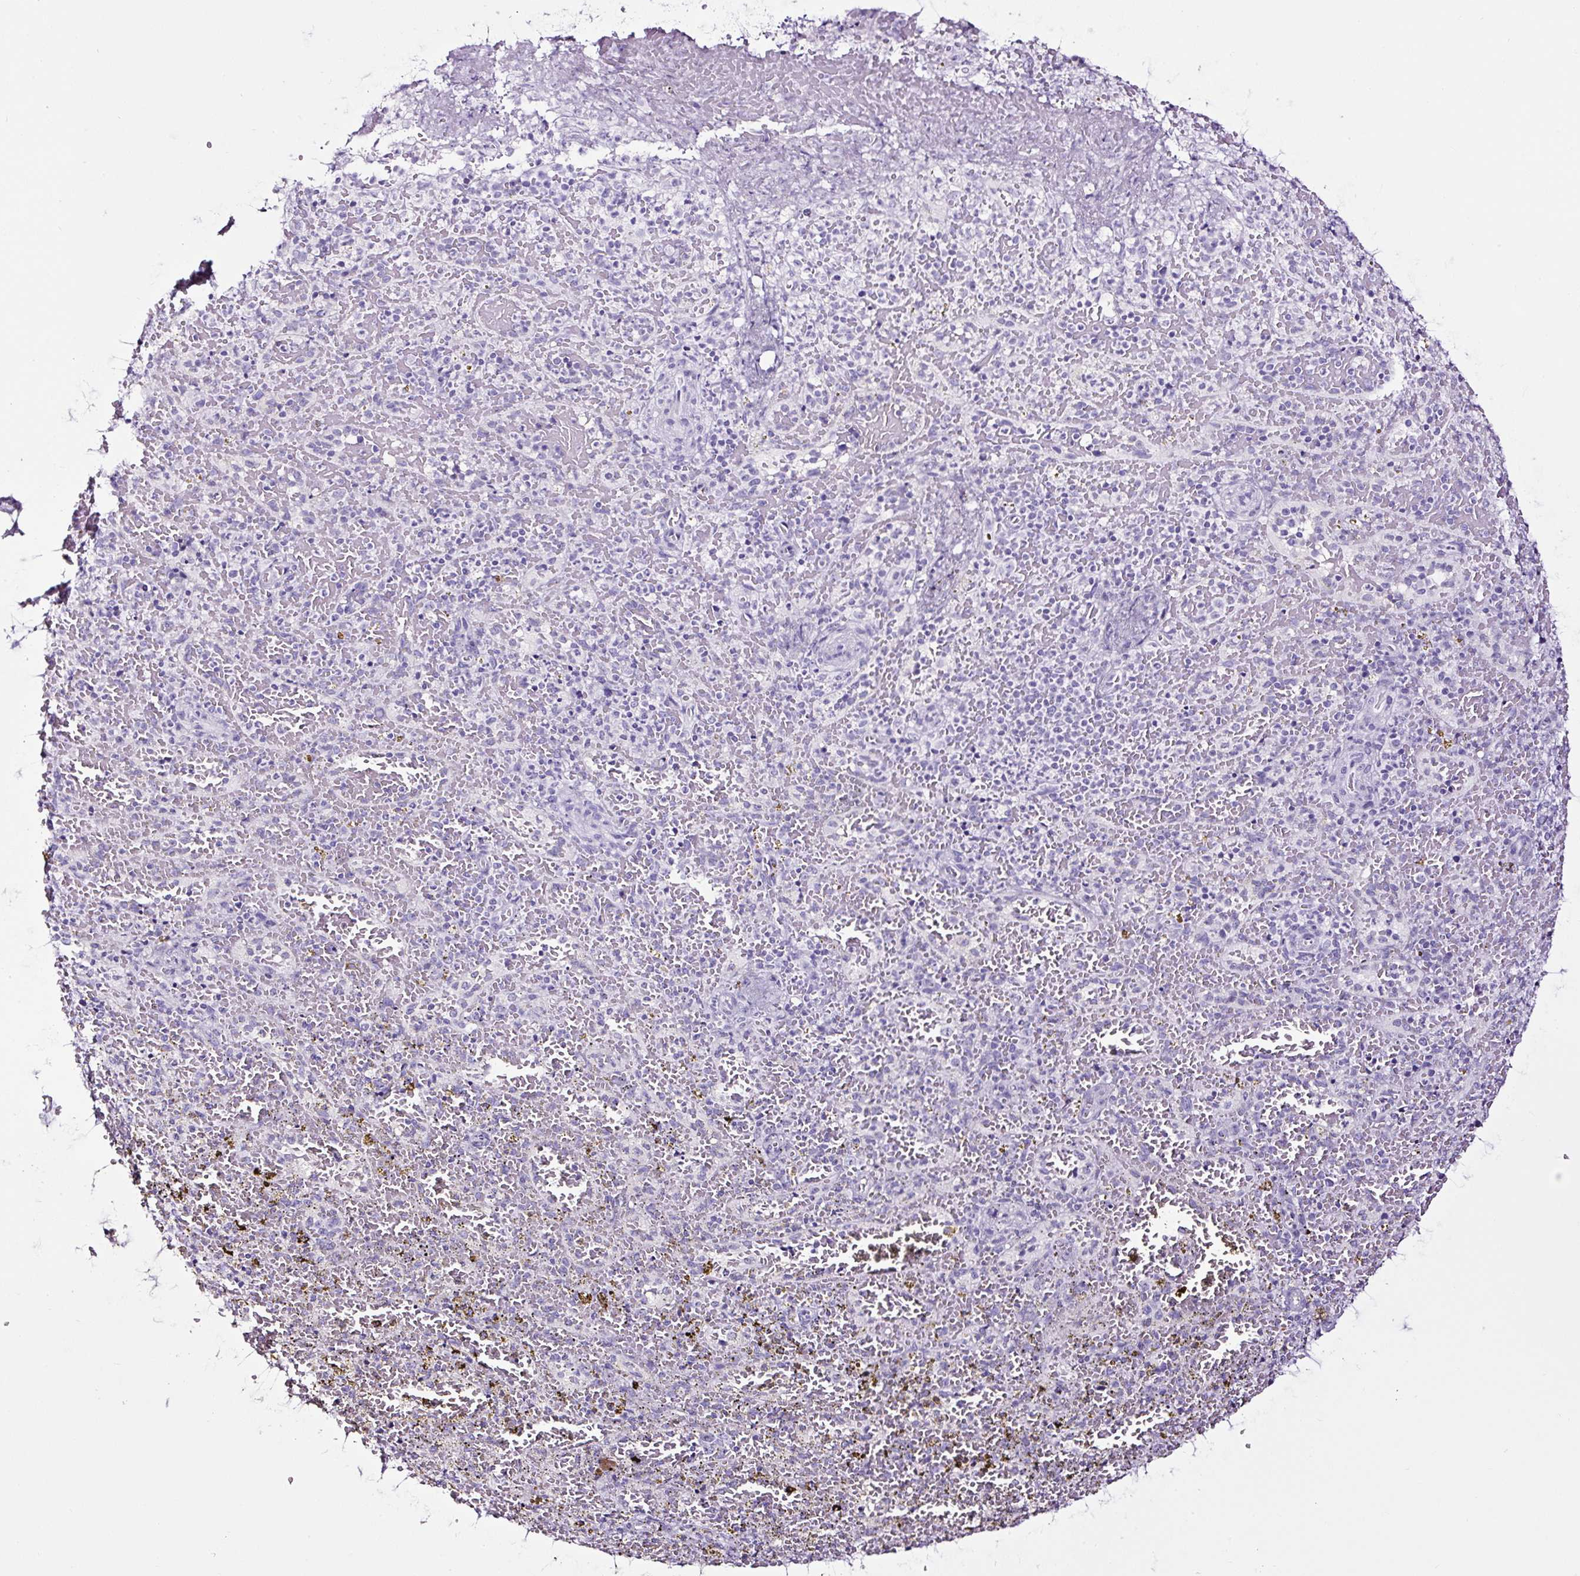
{"staining": {"intensity": "negative", "quantity": "none", "location": "none"}, "tissue": "spleen", "cell_type": "Cells in red pulp", "image_type": "normal", "snomed": [{"axis": "morphology", "description": "Normal tissue, NOS"}, {"axis": "topography", "description": "Spleen"}], "caption": "Immunohistochemical staining of benign spleen displays no significant staining in cells in red pulp. (Immunohistochemistry, brightfield microscopy, high magnification).", "gene": "NPHS2", "patient": {"sex": "female", "age": 50}}